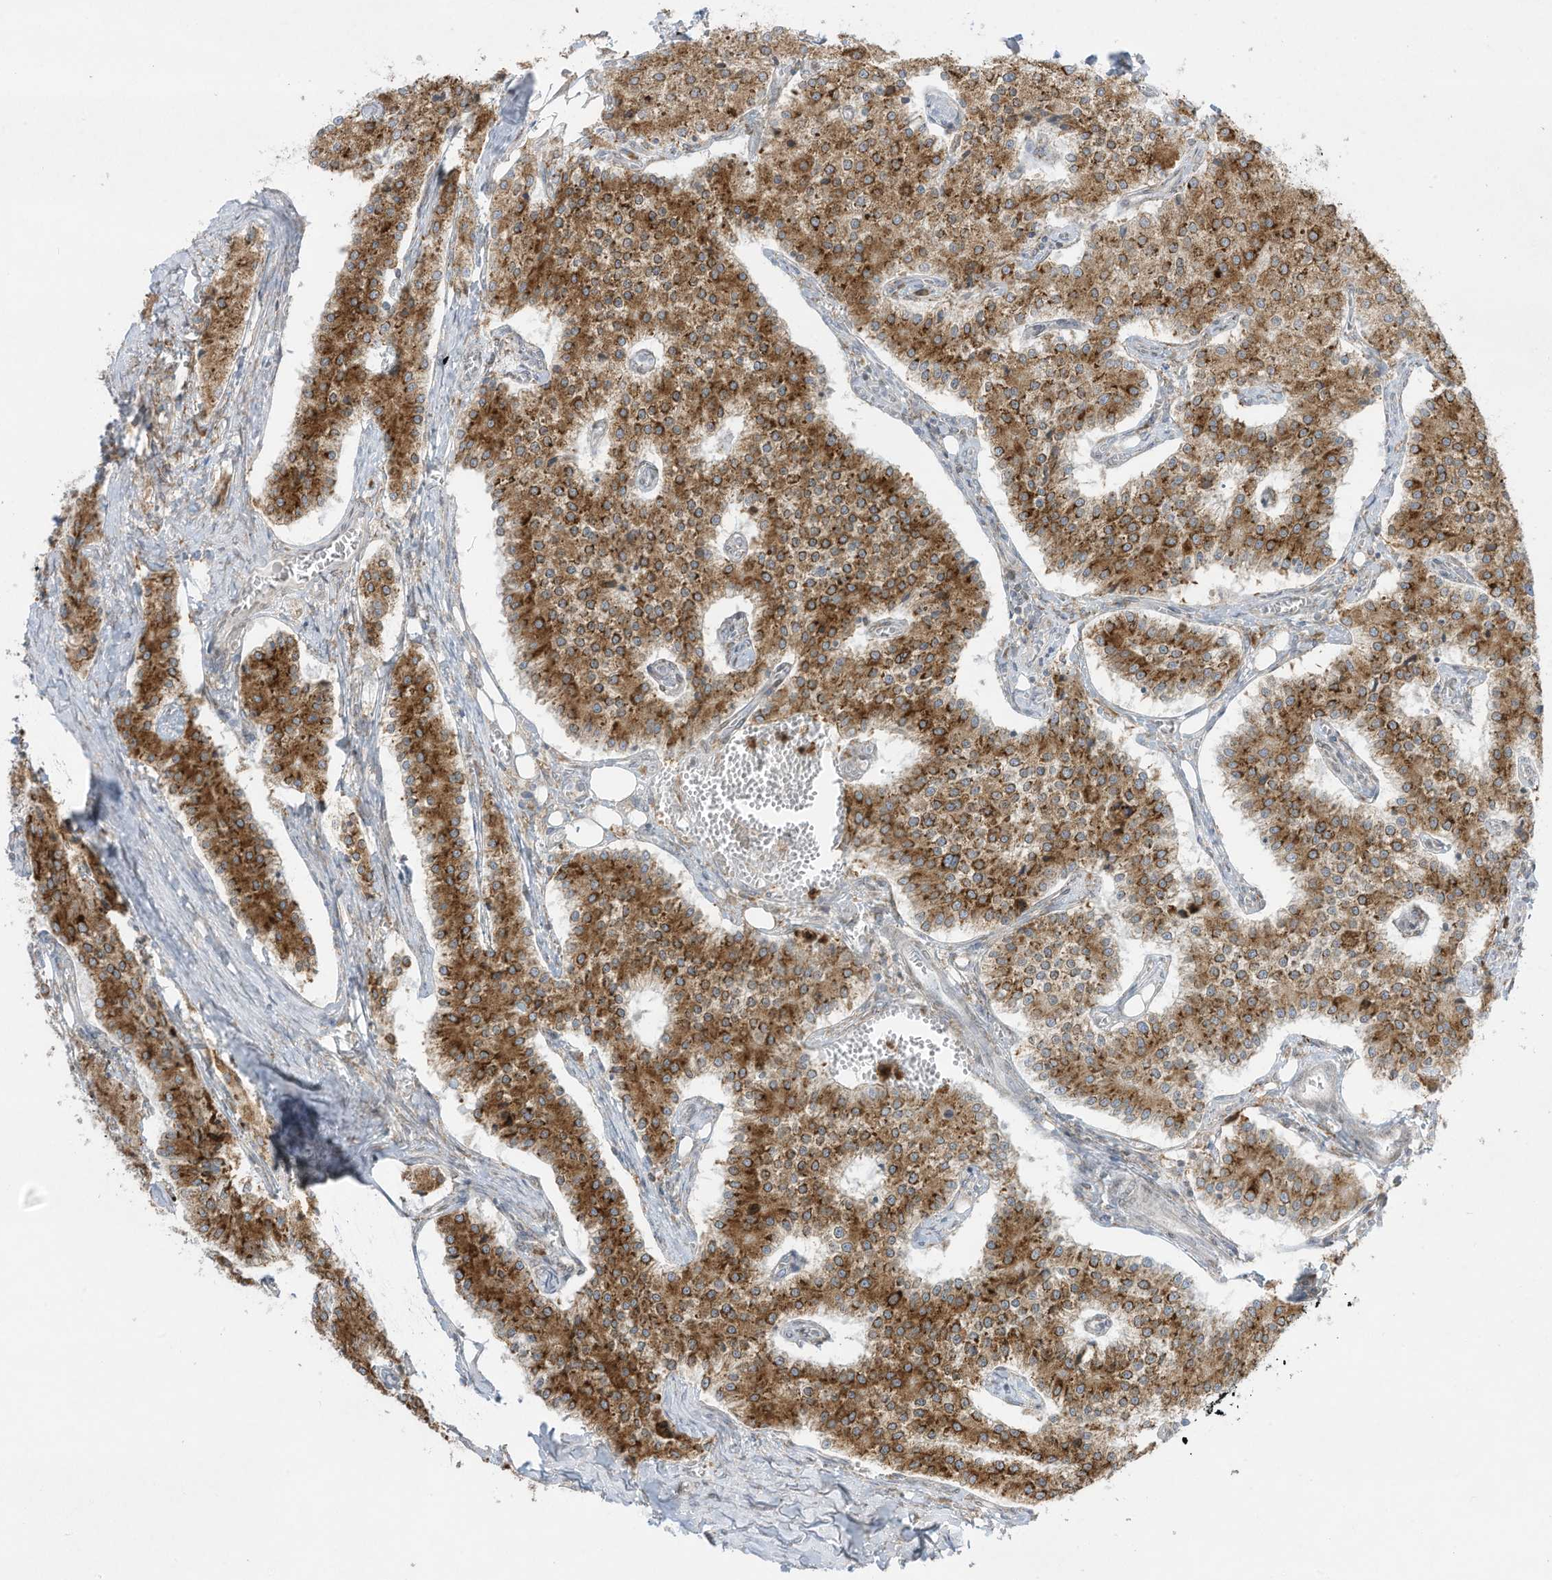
{"staining": {"intensity": "moderate", "quantity": ">75%", "location": "cytoplasmic/membranous"}, "tissue": "carcinoid", "cell_type": "Tumor cells", "image_type": "cancer", "snomed": [{"axis": "morphology", "description": "Carcinoid, malignant, NOS"}, {"axis": "topography", "description": "Colon"}], "caption": "Protein positivity by IHC exhibits moderate cytoplasmic/membranous positivity in about >75% of tumor cells in carcinoid.", "gene": "PTK6", "patient": {"sex": "female", "age": 52}}